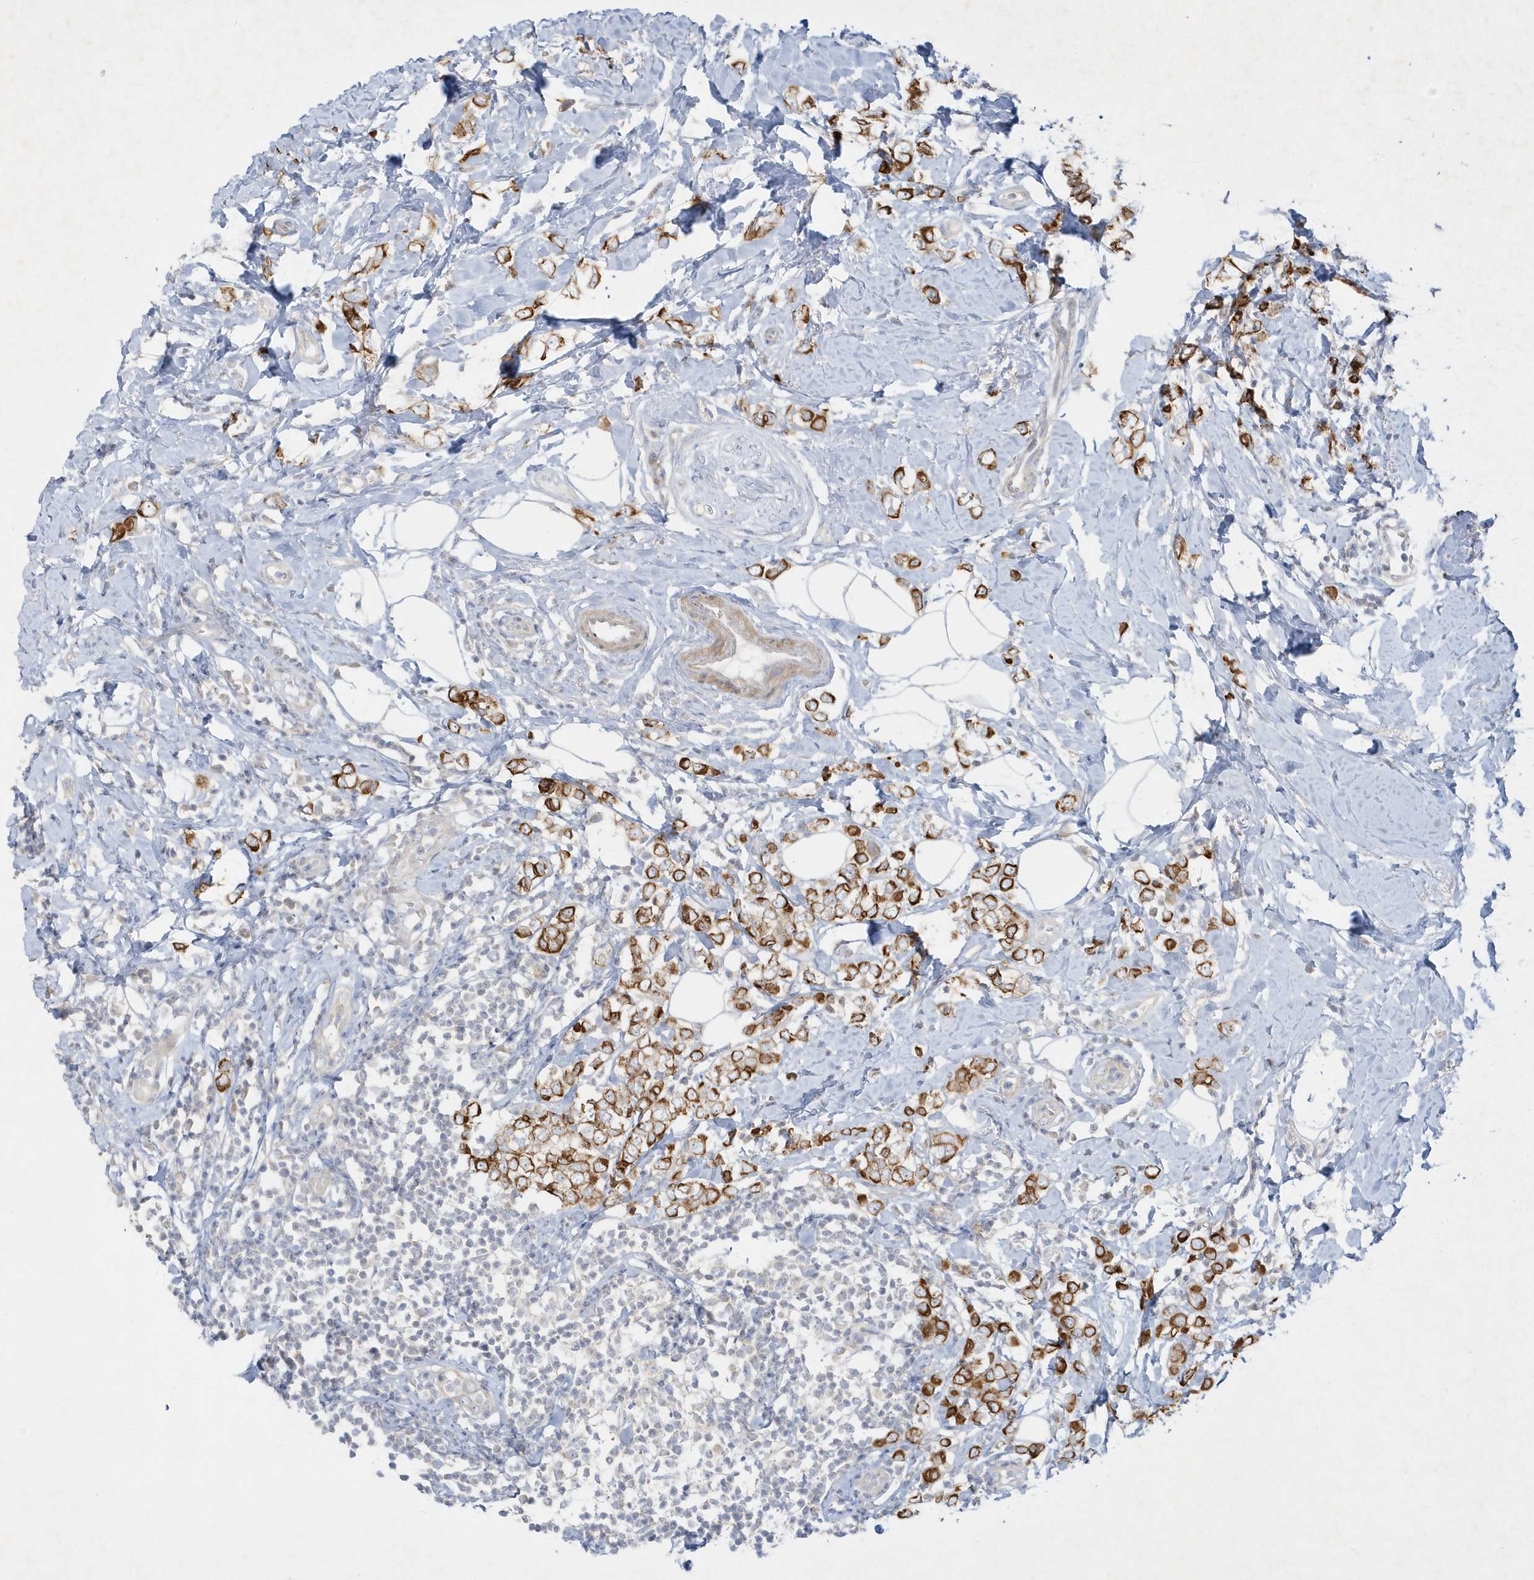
{"staining": {"intensity": "strong", "quantity": ">75%", "location": "cytoplasmic/membranous"}, "tissue": "breast cancer", "cell_type": "Tumor cells", "image_type": "cancer", "snomed": [{"axis": "morphology", "description": "Lobular carcinoma"}, {"axis": "topography", "description": "Breast"}], "caption": "A brown stain highlights strong cytoplasmic/membranous staining of a protein in breast cancer tumor cells.", "gene": "LARS1", "patient": {"sex": "female", "age": 47}}